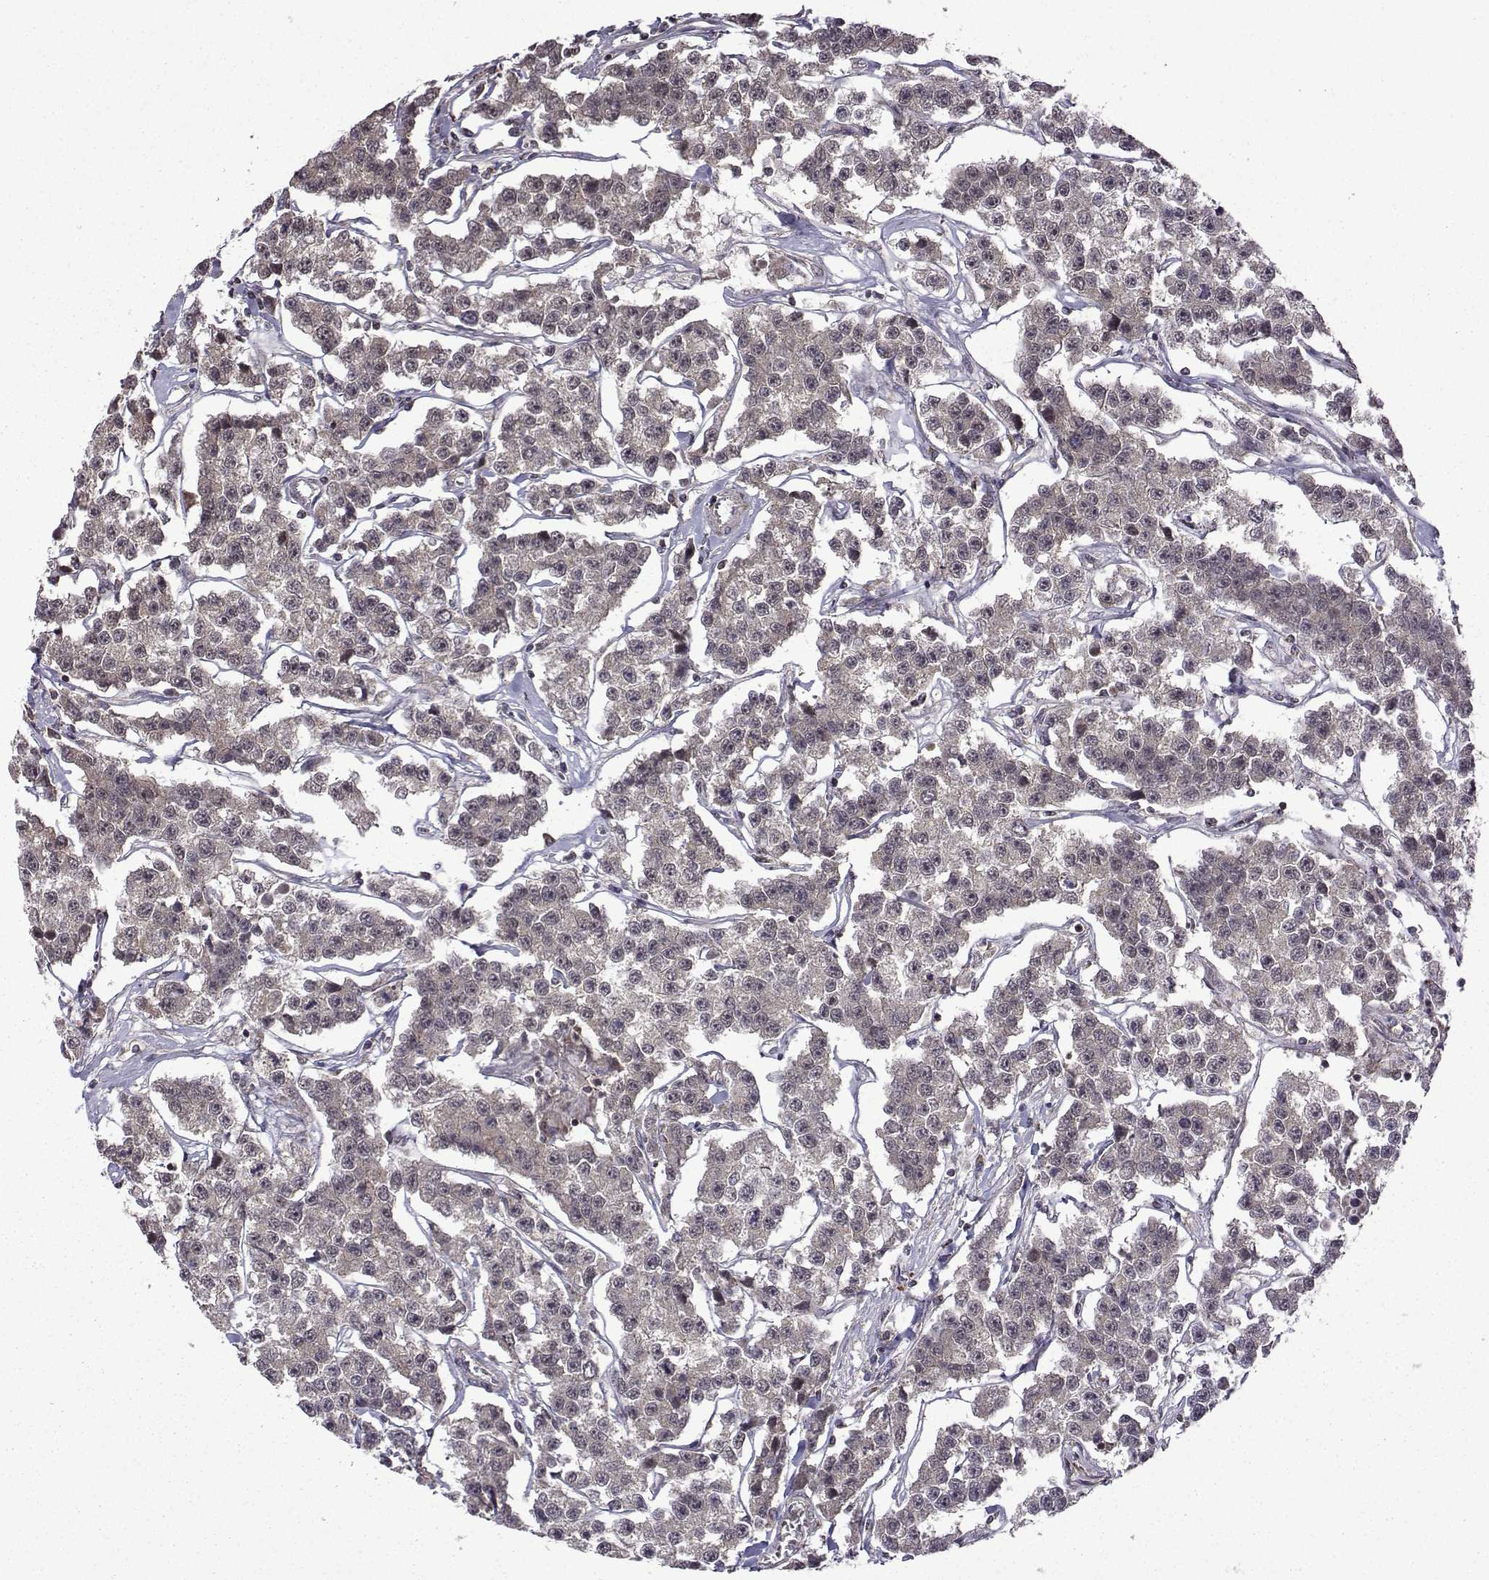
{"staining": {"intensity": "negative", "quantity": "none", "location": "none"}, "tissue": "testis cancer", "cell_type": "Tumor cells", "image_type": "cancer", "snomed": [{"axis": "morphology", "description": "Seminoma, NOS"}, {"axis": "topography", "description": "Testis"}], "caption": "Immunohistochemical staining of human seminoma (testis) shows no significant expression in tumor cells.", "gene": "TAB2", "patient": {"sex": "male", "age": 59}}